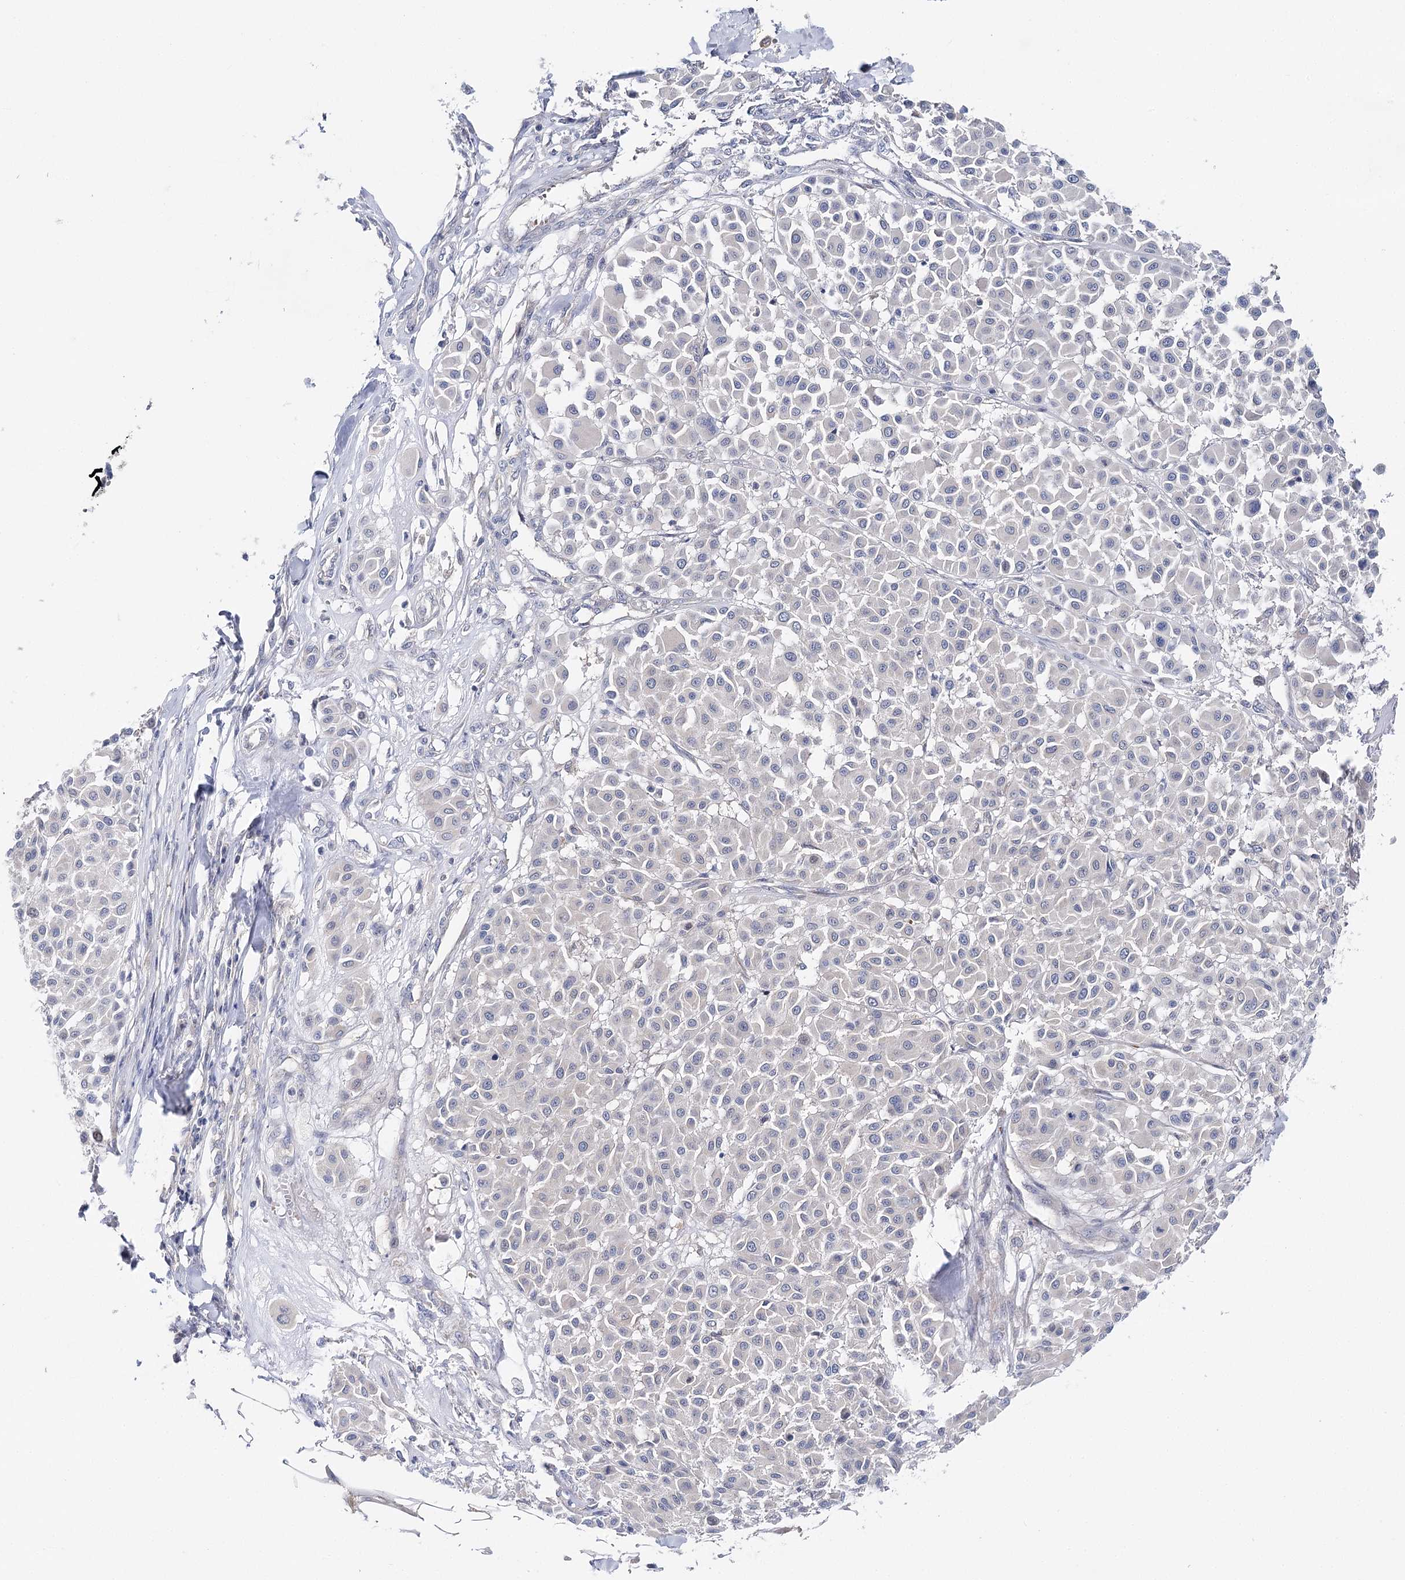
{"staining": {"intensity": "negative", "quantity": "none", "location": "none"}, "tissue": "melanoma", "cell_type": "Tumor cells", "image_type": "cancer", "snomed": [{"axis": "morphology", "description": "Malignant melanoma, Metastatic site"}, {"axis": "topography", "description": "Soft tissue"}], "caption": "Malignant melanoma (metastatic site) was stained to show a protein in brown. There is no significant positivity in tumor cells. Brightfield microscopy of IHC stained with DAB (3,3'-diaminobenzidine) (brown) and hematoxylin (blue), captured at high magnification.", "gene": "LRRC14B", "patient": {"sex": "male", "age": 41}}